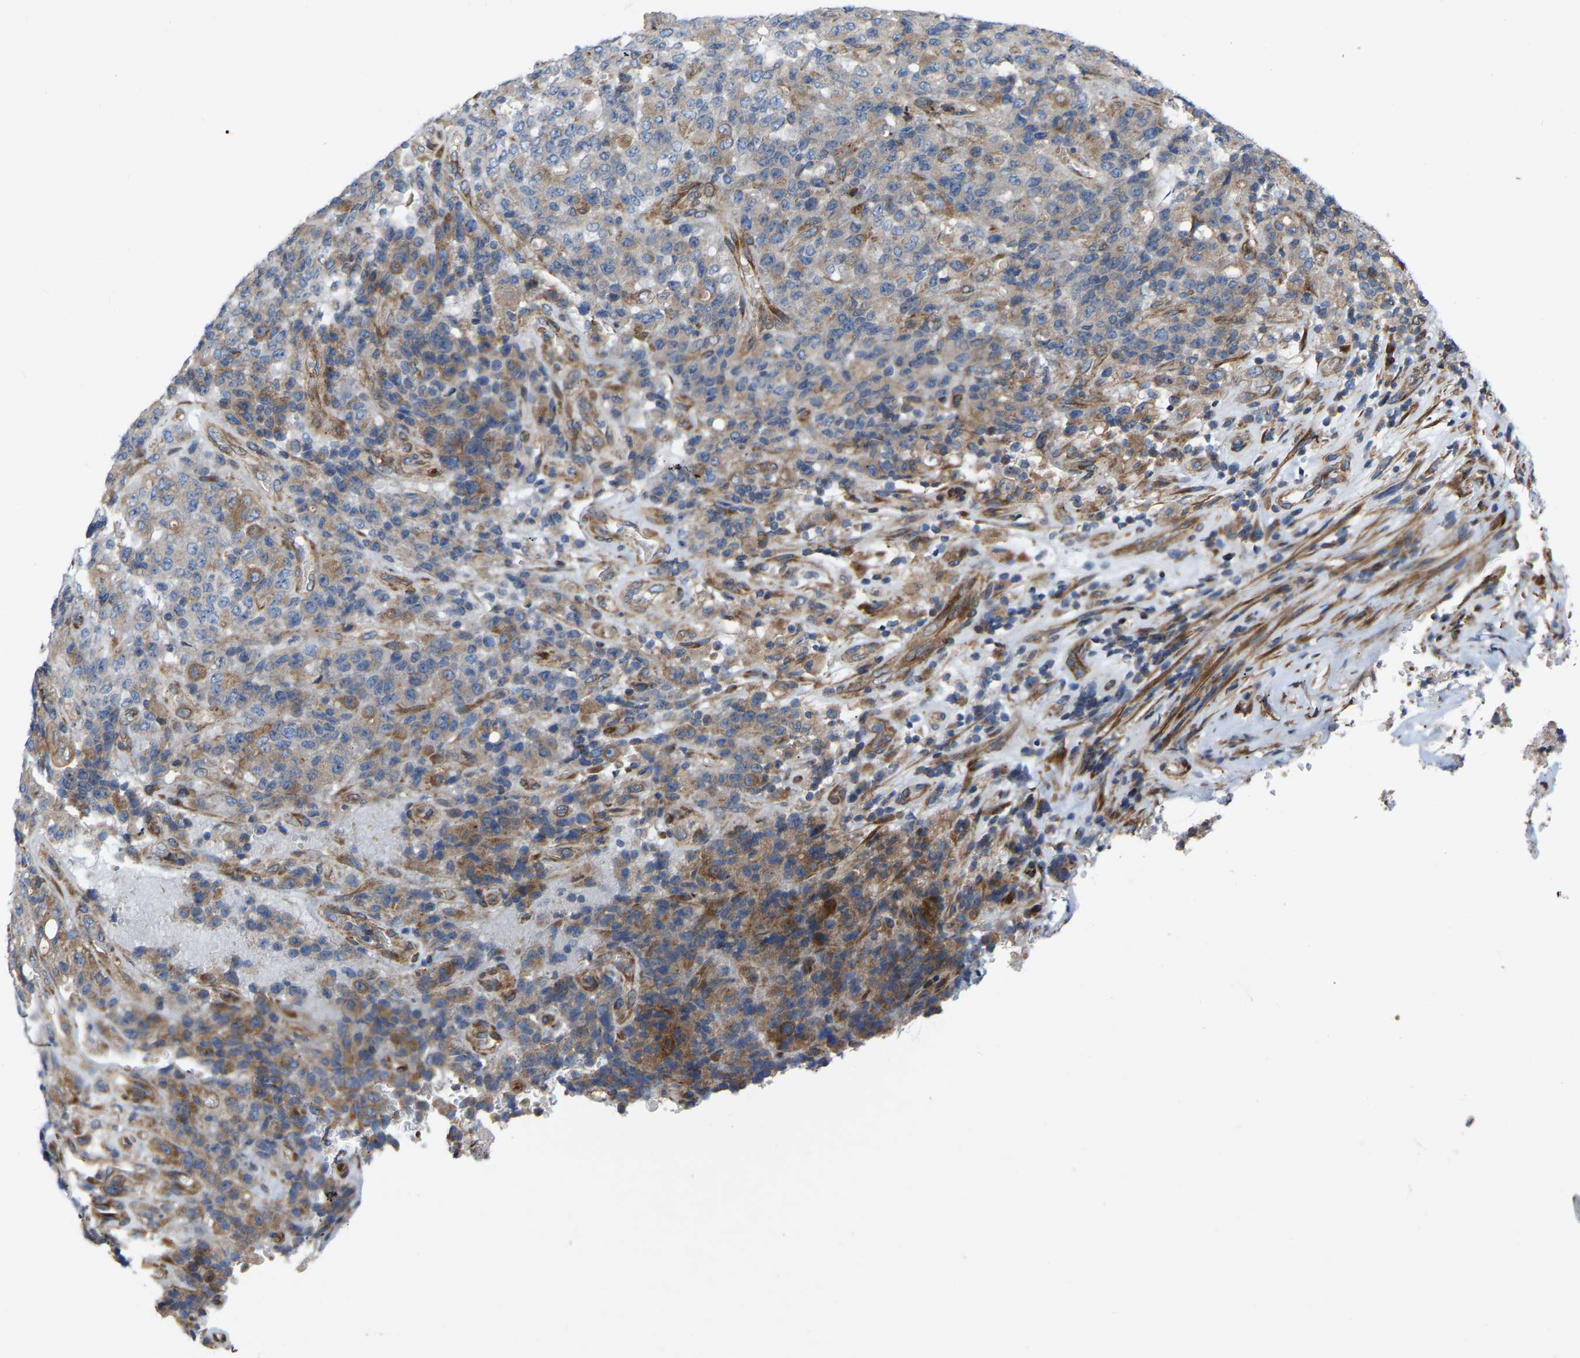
{"staining": {"intensity": "weak", "quantity": "25%-75%", "location": "cytoplasmic/membranous"}, "tissue": "stomach cancer", "cell_type": "Tumor cells", "image_type": "cancer", "snomed": [{"axis": "morphology", "description": "Adenocarcinoma, NOS"}, {"axis": "topography", "description": "Stomach"}], "caption": "Tumor cells display low levels of weak cytoplasmic/membranous expression in about 25%-75% of cells in human stomach cancer.", "gene": "TOR1B", "patient": {"sex": "female", "age": 73}}